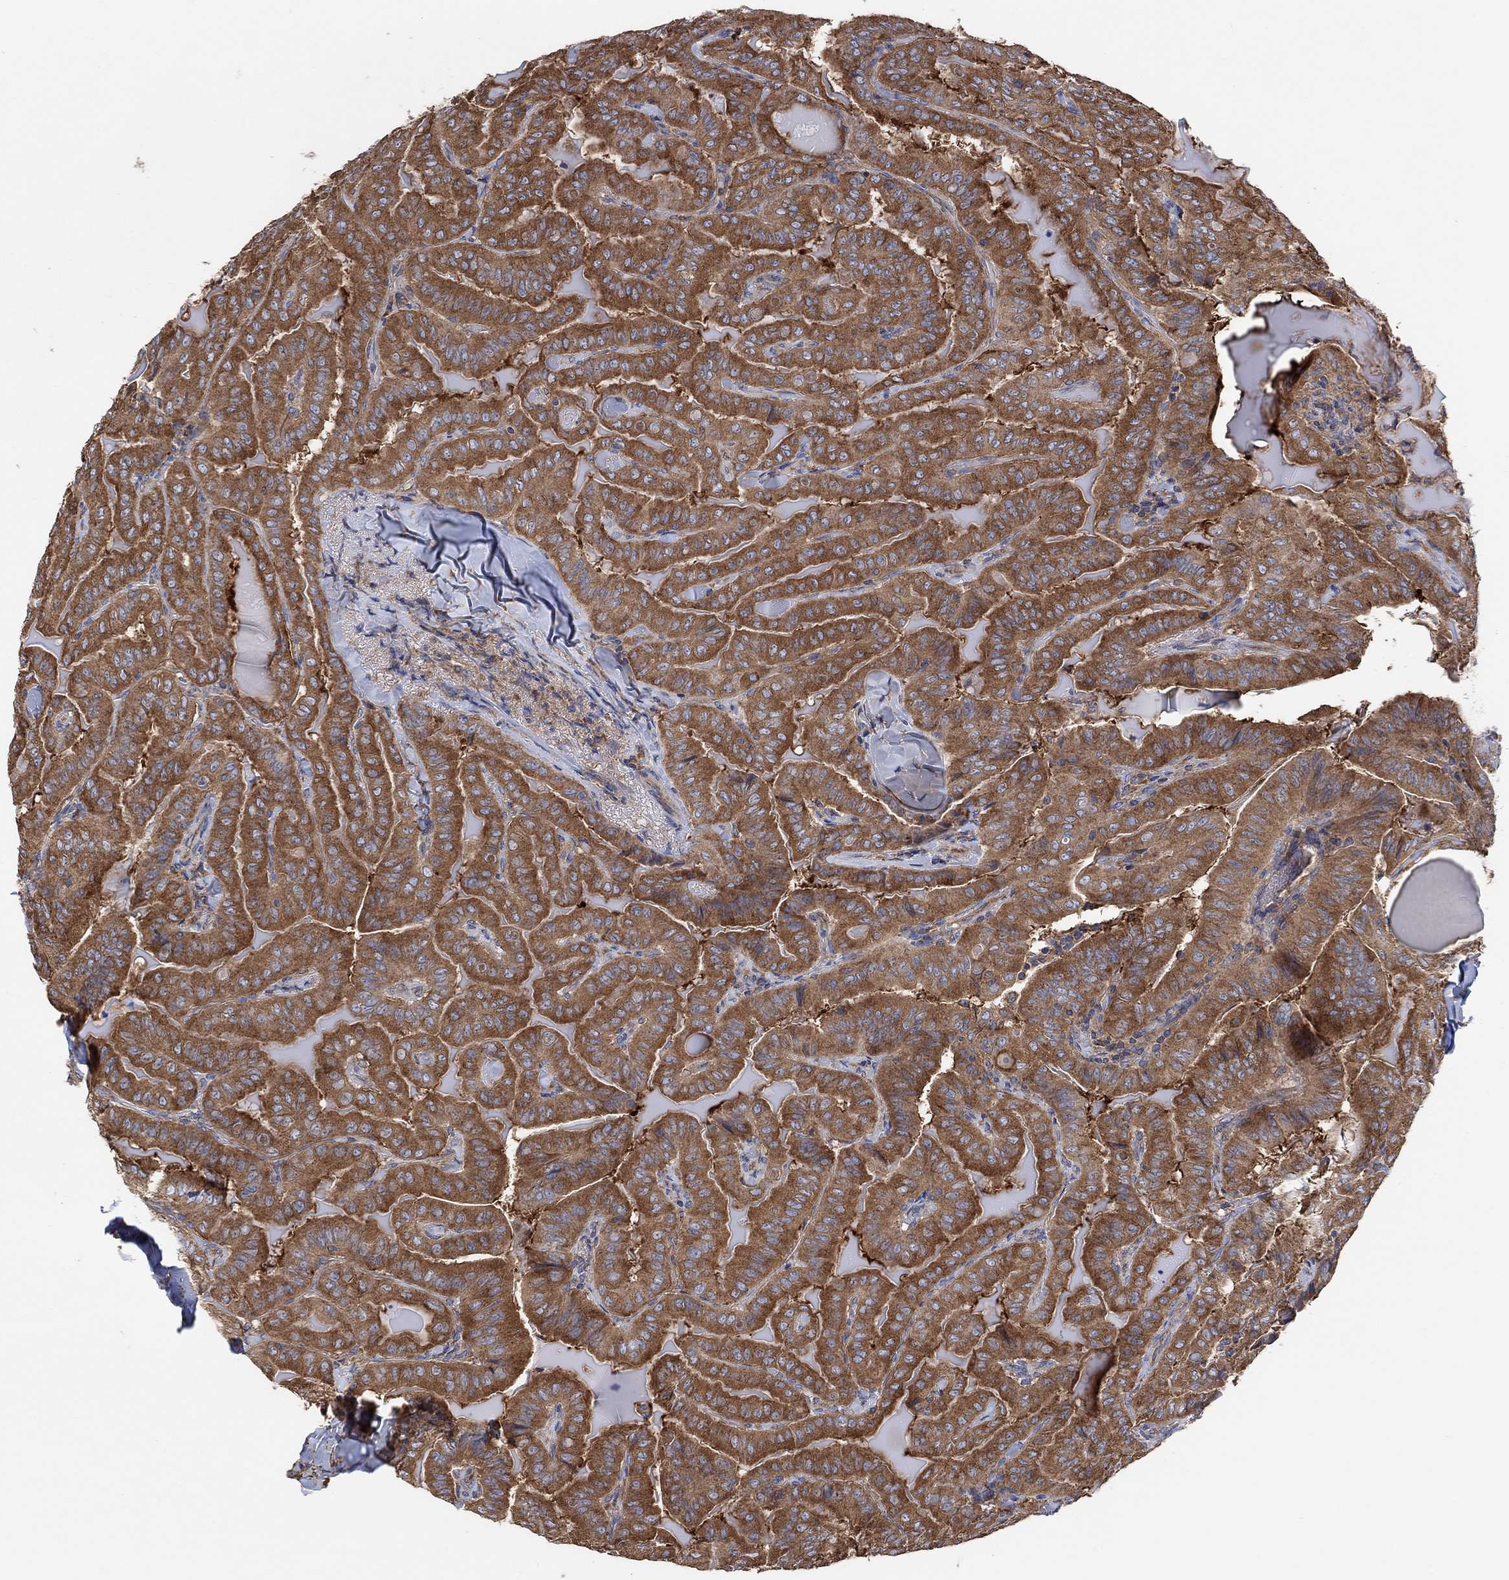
{"staining": {"intensity": "strong", "quantity": "25%-75%", "location": "cytoplasmic/membranous"}, "tissue": "thyroid cancer", "cell_type": "Tumor cells", "image_type": "cancer", "snomed": [{"axis": "morphology", "description": "Papillary adenocarcinoma, NOS"}, {"axis": "topography", "description": "Thyroid gland"}], "caption": "A high amount of strong cytoplasmic/membranous expression is present in about 25%-75% of tumor cells in thyroid cancer tissue.", "gene": "BLOC1S3", "patient": {"sex": "female", "age": 68}}